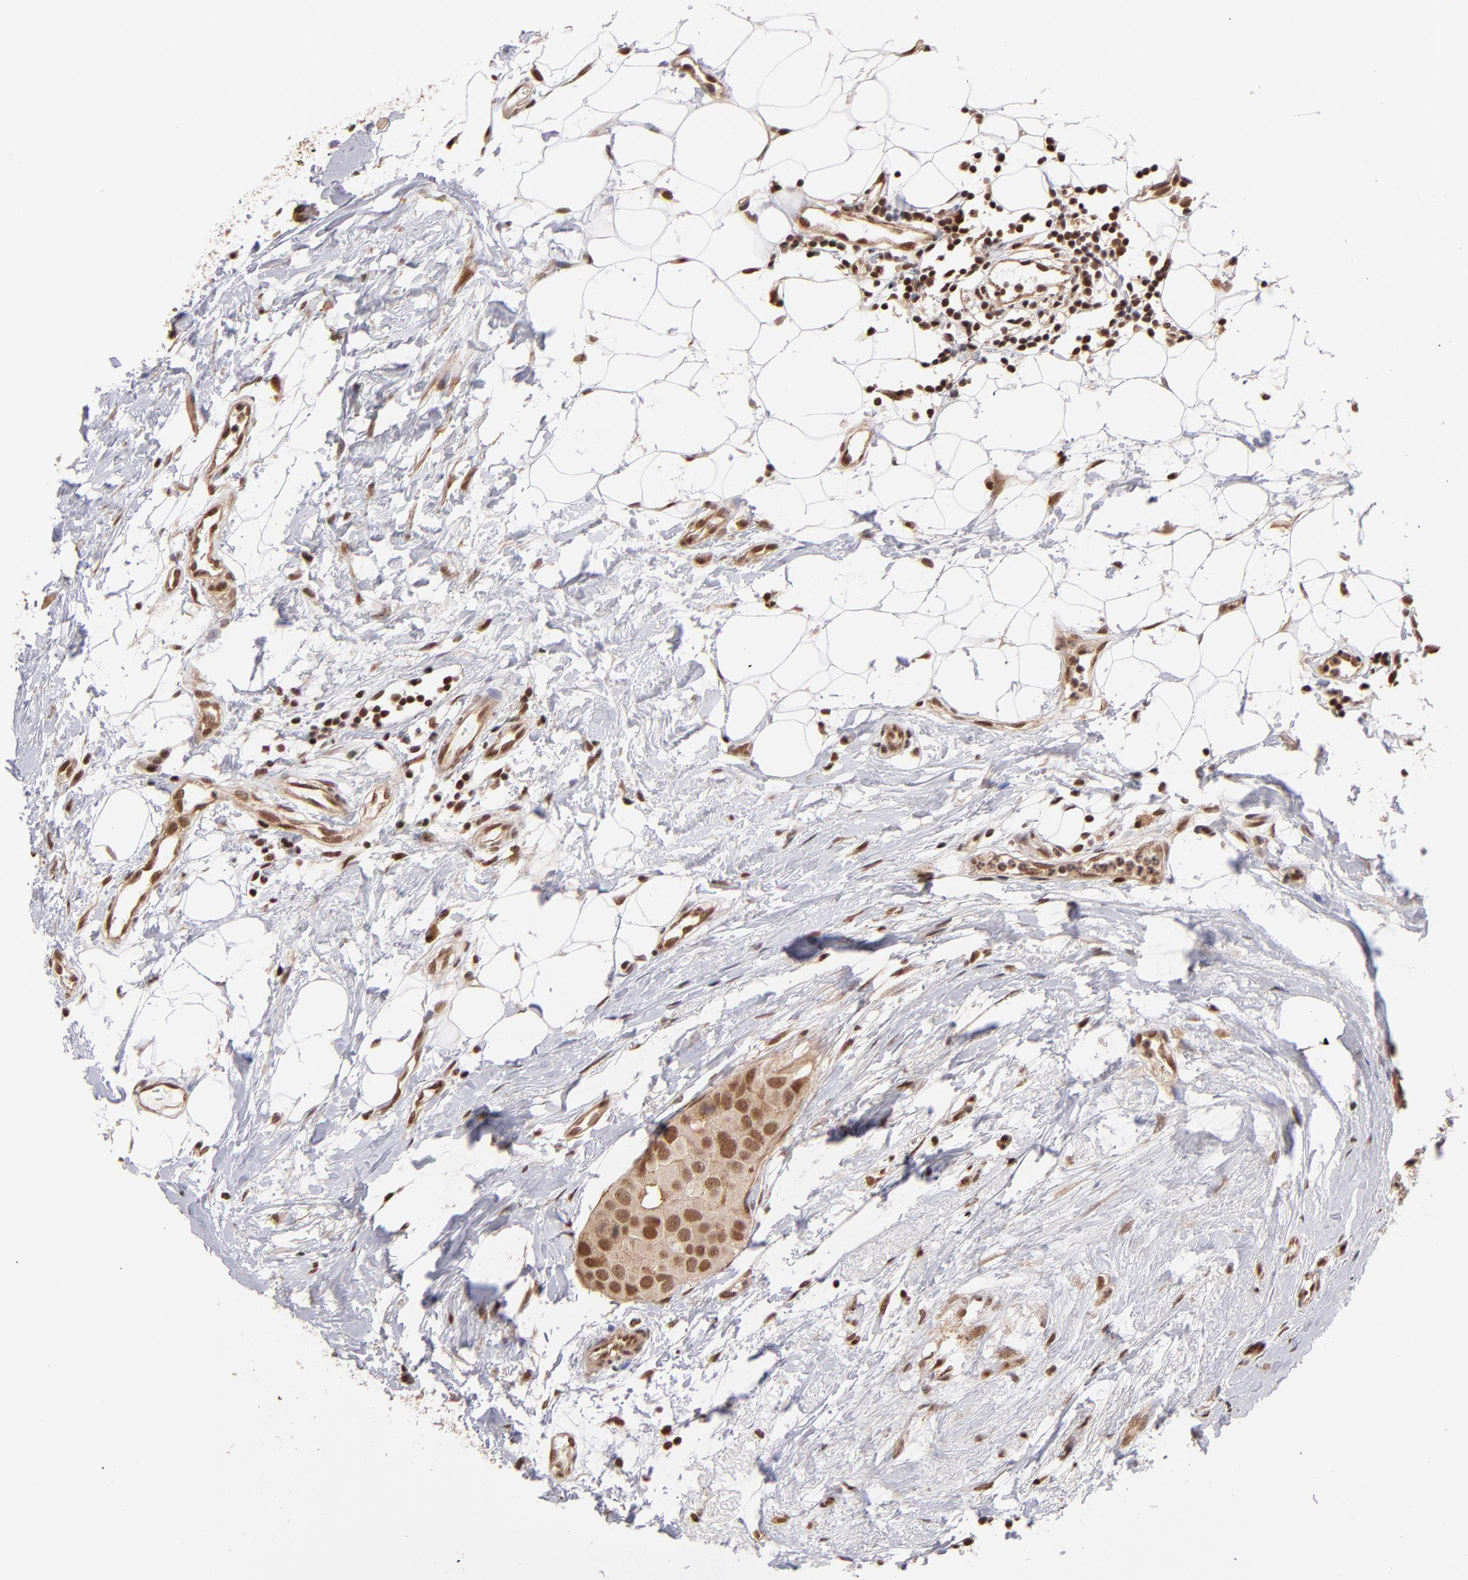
{"staining": {"intensity": "moderate", "quantity": ">75%", "location": "nuclear"}, "tissue": "breast cancer", "cell_type": "Tumor cells", "image_type": "cancer", "snomed": [{"axis": "morphology", "description": "Duct carcinoma"}, {"axis": "topography", "description": "Breast"}], "caption": "Intraductal carcinoma (breast) was stained to show a protein in brown. There is medium levels of moderate nuclear expression in about >75% of tumor cells.", "gene": "TERF2", "patient": {"sex": "female", "age": 40}}